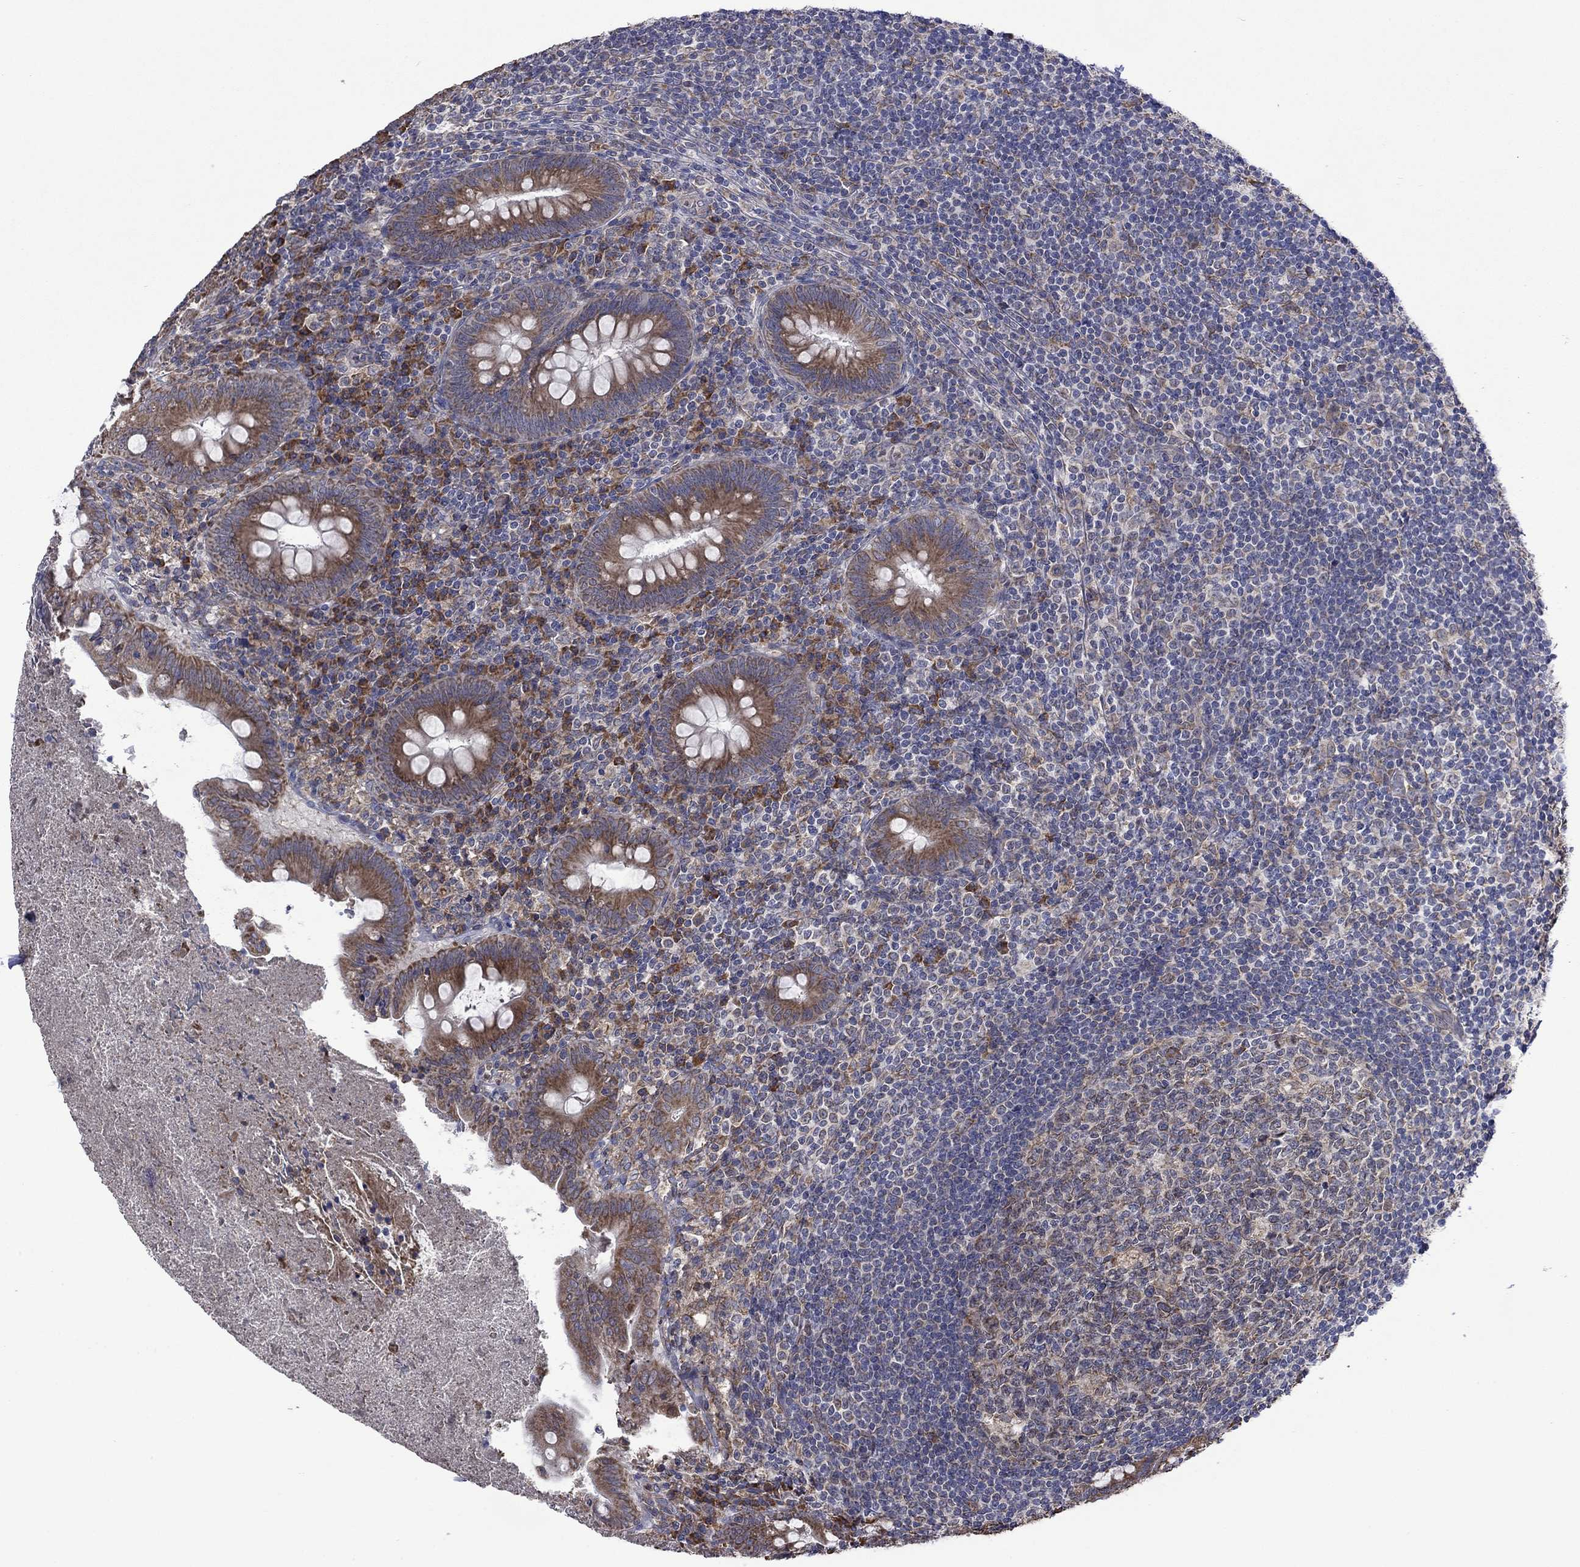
{"staining": {"intensity": "moderate", "quantity": "25%-75%", "location": "cytoplasmic/membranous"}, "tissue": "appendix", "cell_type": "Glandular cells", "image_type": "normal", "snomed": [{"axis": "morphology", "description": "Normal tissue, NOS"}, {"axis": "topography", "description": "Appendix"}], "caption": "Immunohistochemical staining of unremarkable human appendix reveals 25%-75% levels of moderate cytoplasmic/membranous protein expression in about 25%-75% of glandular cells.", "gene": "FURIN", "patient": {"sex": "male", "age": 47}}